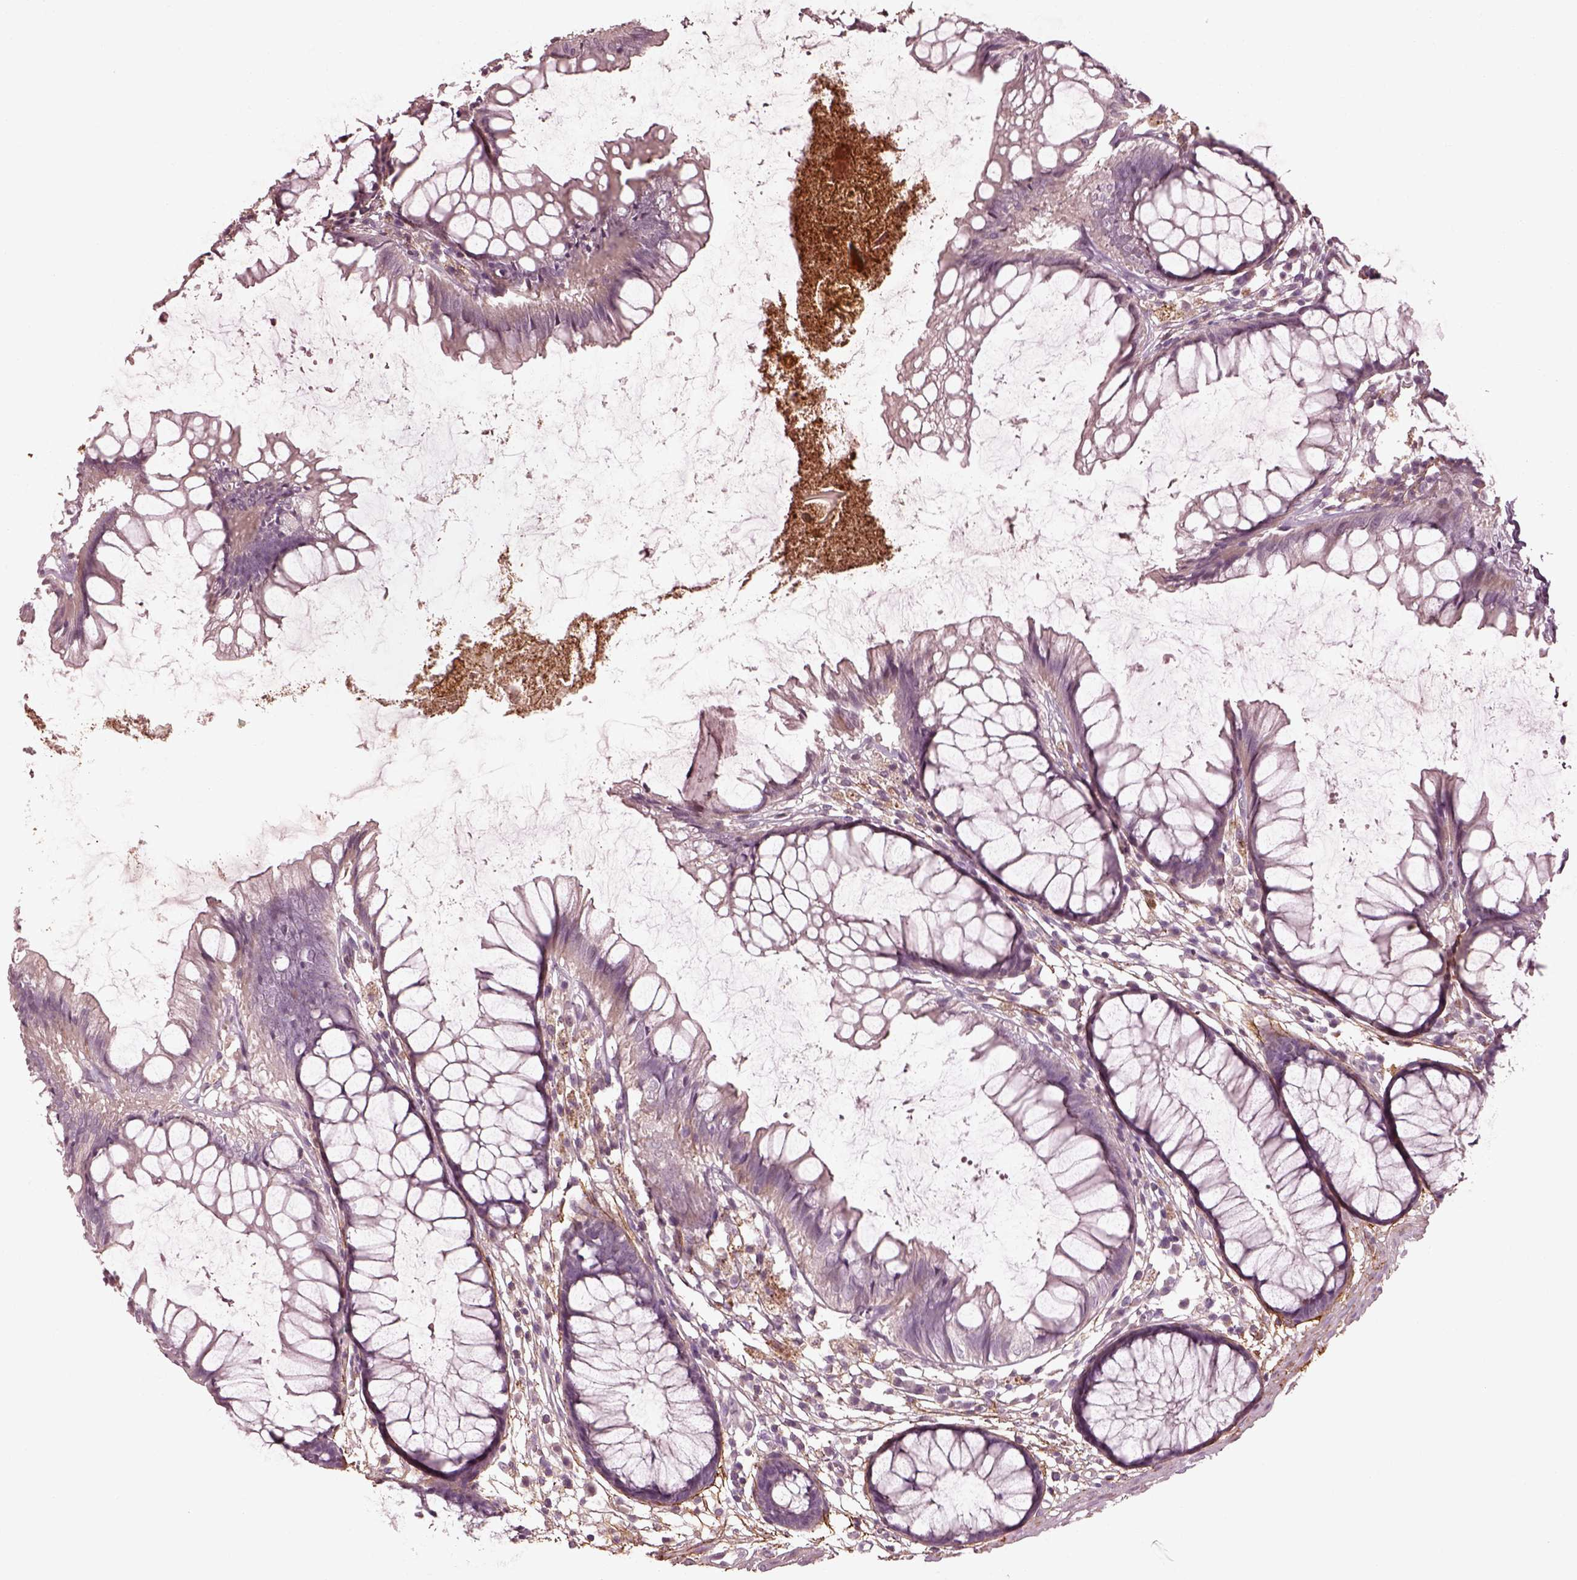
{"staining": {"intensity": "moderate", "quantity": "<25%", "location": "cytoplasmic/membranous"}, "tissue": "colon", "cell_type": "Endothelial cells", "image_type": "normal", "snomed": [{"axis": "morphology", "description": "Normal tissue, NOS"}, {"axis": "morphology", "description": "Adenocarcinoma, NOS"}, {"axis": "topography", "description": "Colon"}], "caption": "Immunohistochemistry (IHC) image of unremarkable human colon stained for a protein (brown), which displays low levels of moderate cytoplasmic/membranous expression in about <25% of endothelial cells.", "gene": "EFEMP1", "patient": {"sex": "male", "age": 65}}